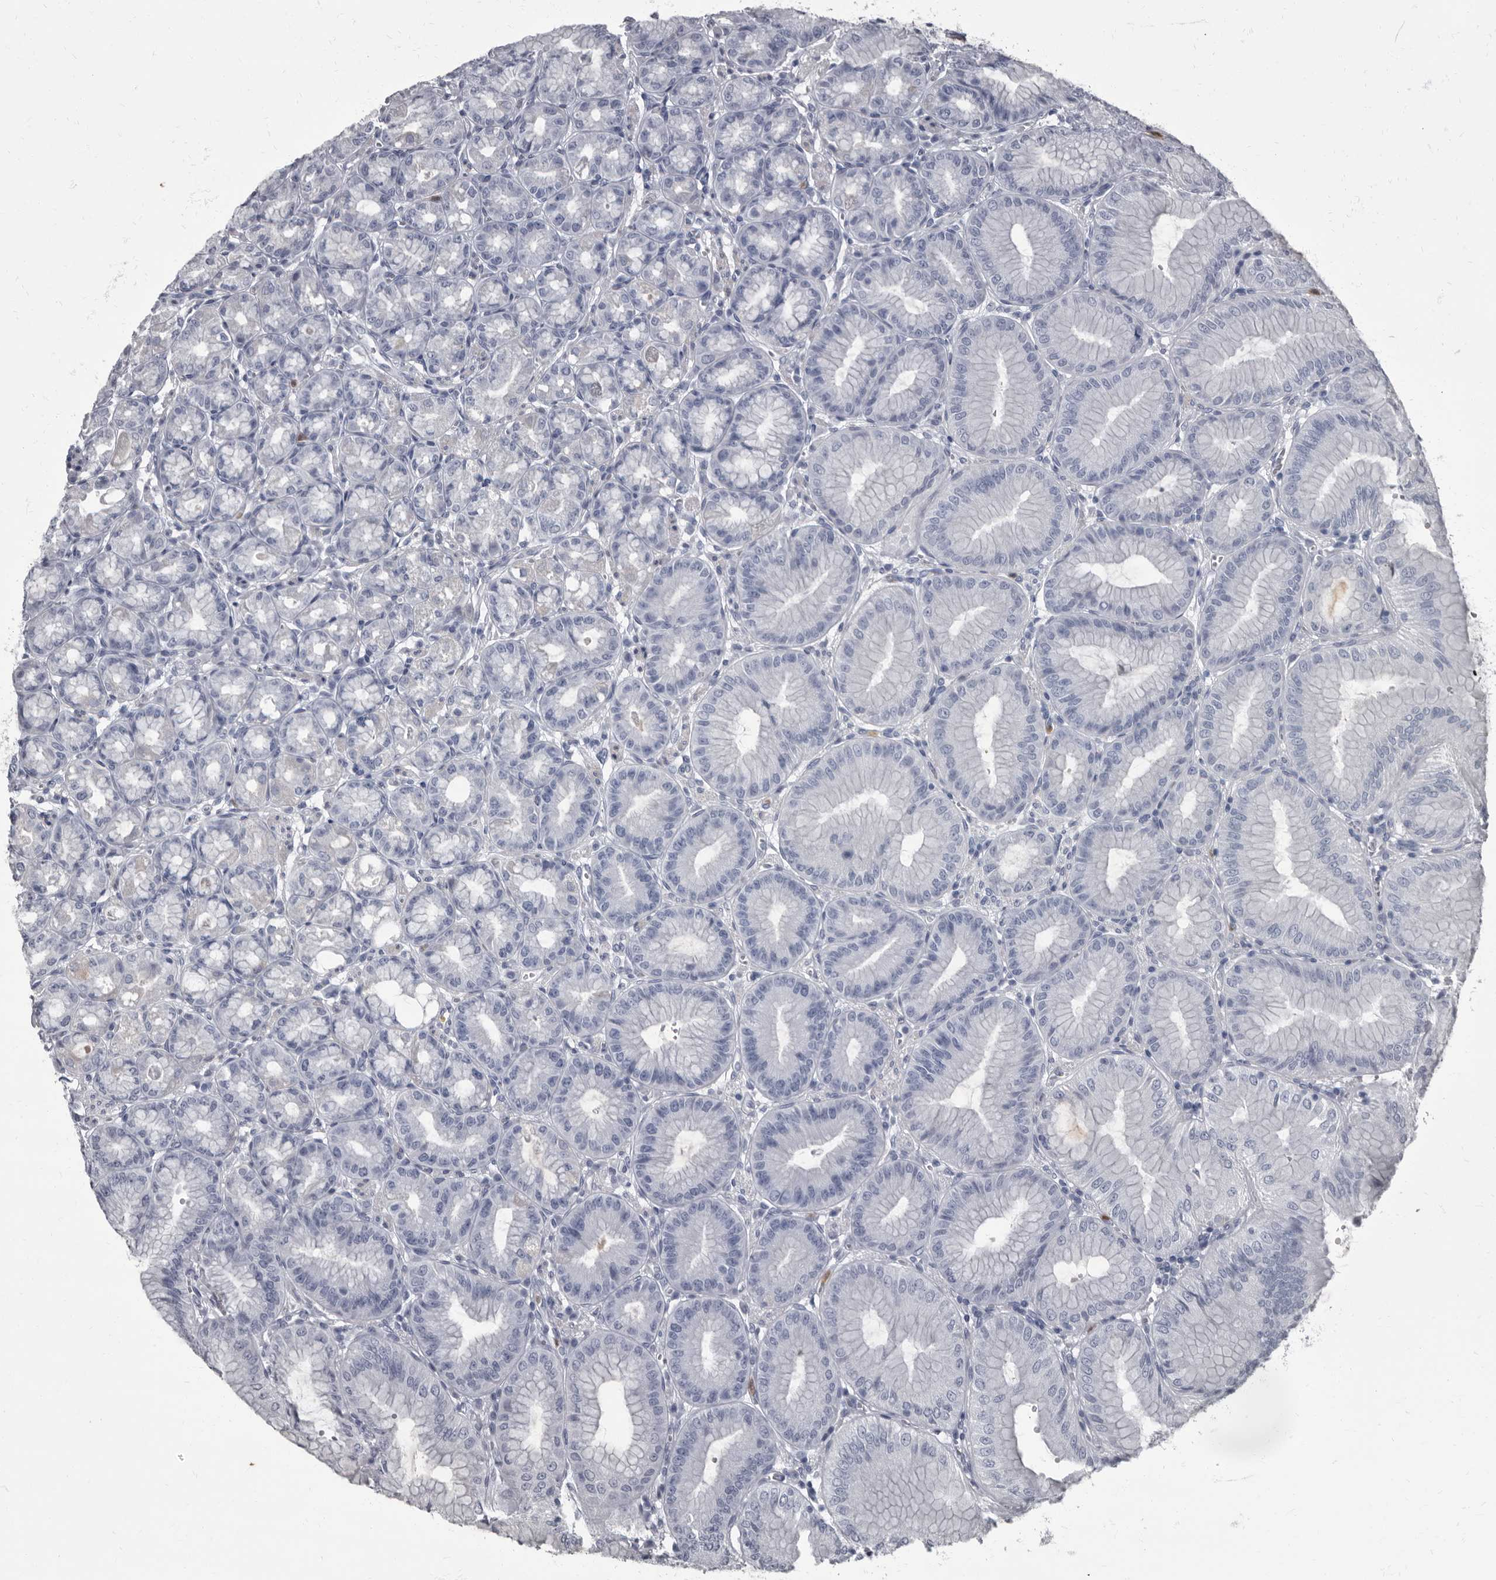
{"staining": {"intensity": "weak", "quantity": "<25%", "location": "cytoplasmic/membranous"}, "tissue": "stomach", "cell_type": "Glandular cells", "image_type": "normal", "snomed": [{"axis": "morphology", "description": "Normal tissue, NOS"}, {"axis": "topography", "description": "Stomach, lower"}], "caption": "Unremarkable stomach was stained to show a protein in brown. There is no significant staining in glandular cells.", "gene": "TPD52L1", "patient": {"sex": "male", "age": 71}}